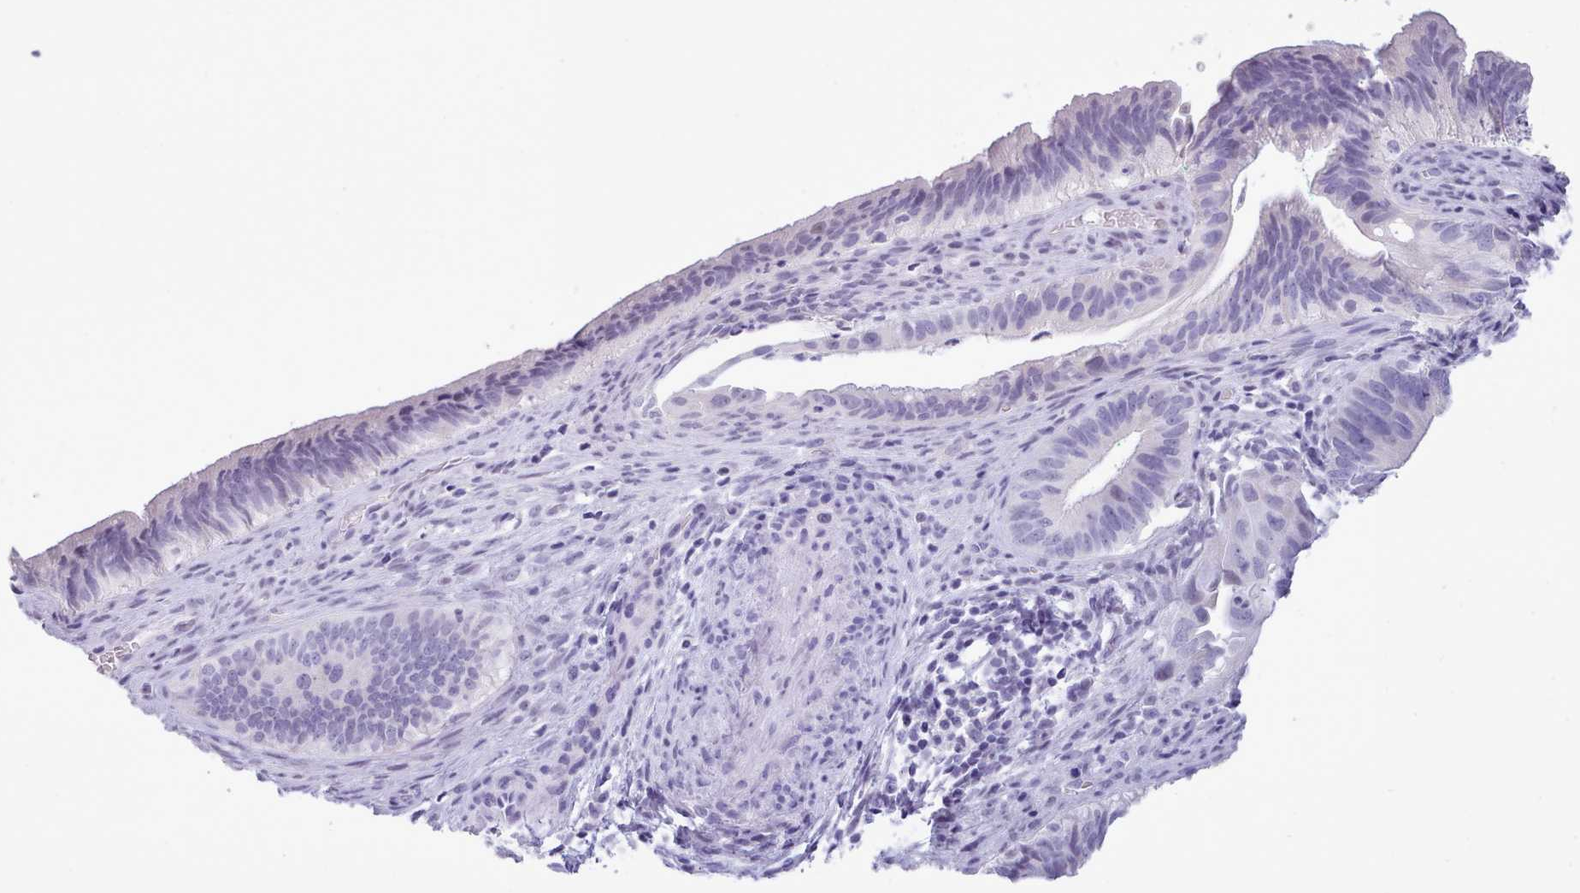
{"staining": {"intensity": "negative", "quantity": "none", "location": "none"}, "tissue": "cervical cancer", "cell_type": "Tumor cells", "image_type": "cancer", "snomed": [{"axis": "morphology", "description": "Adenocarcinoma, NOS"}, {"axis": "topography", "description": "Cervix"}], "caption": "Cervical cancer stained for a protein using IHC displays no staining tumor cells.", "gene": "FBXO48", "patient": {"sex": "female", "age": 42}}